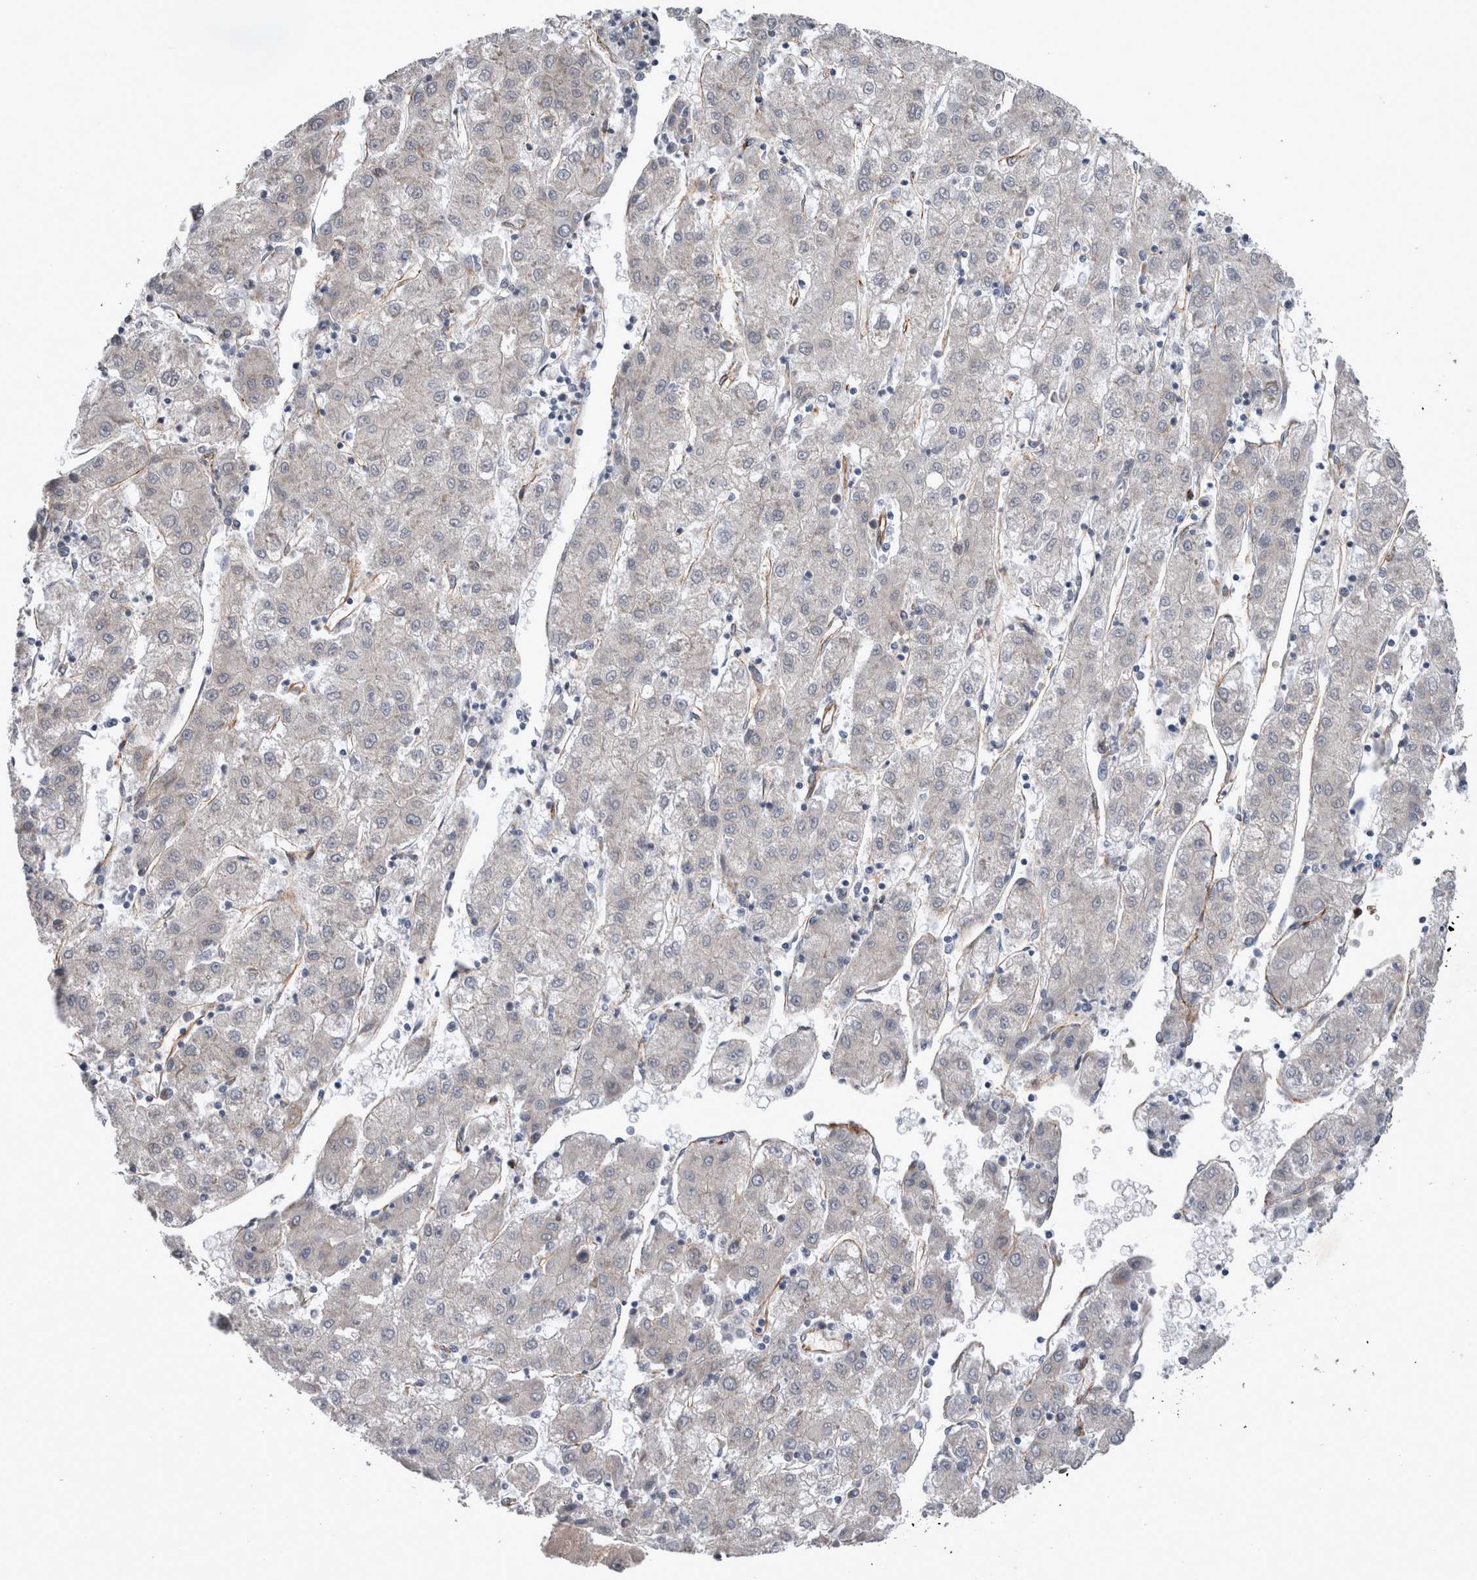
{"staining": {"intensity": "negative", "quantity": "none", "location": "none"}, "tissue": "liver cancer", "cell_type": "Tumor cells", "image_type": "cancer", "snomed": [{"axis": "morphology", "description": "Carcinoma, Hepatocellular, NOS"}, {"axis": "topography", "description": "Liver"}], "caption": "Immunohistochemistry (IHC) photomicrograph of neoplastic tissue: human liver cancer (hepatocellular carcinoma) stained with DAB (3,3'-diaminobenzidine) displays no significant protein staining in tumor cells.", "gene": "DDX6", "patient": {"sex": "male", "age": 72}}